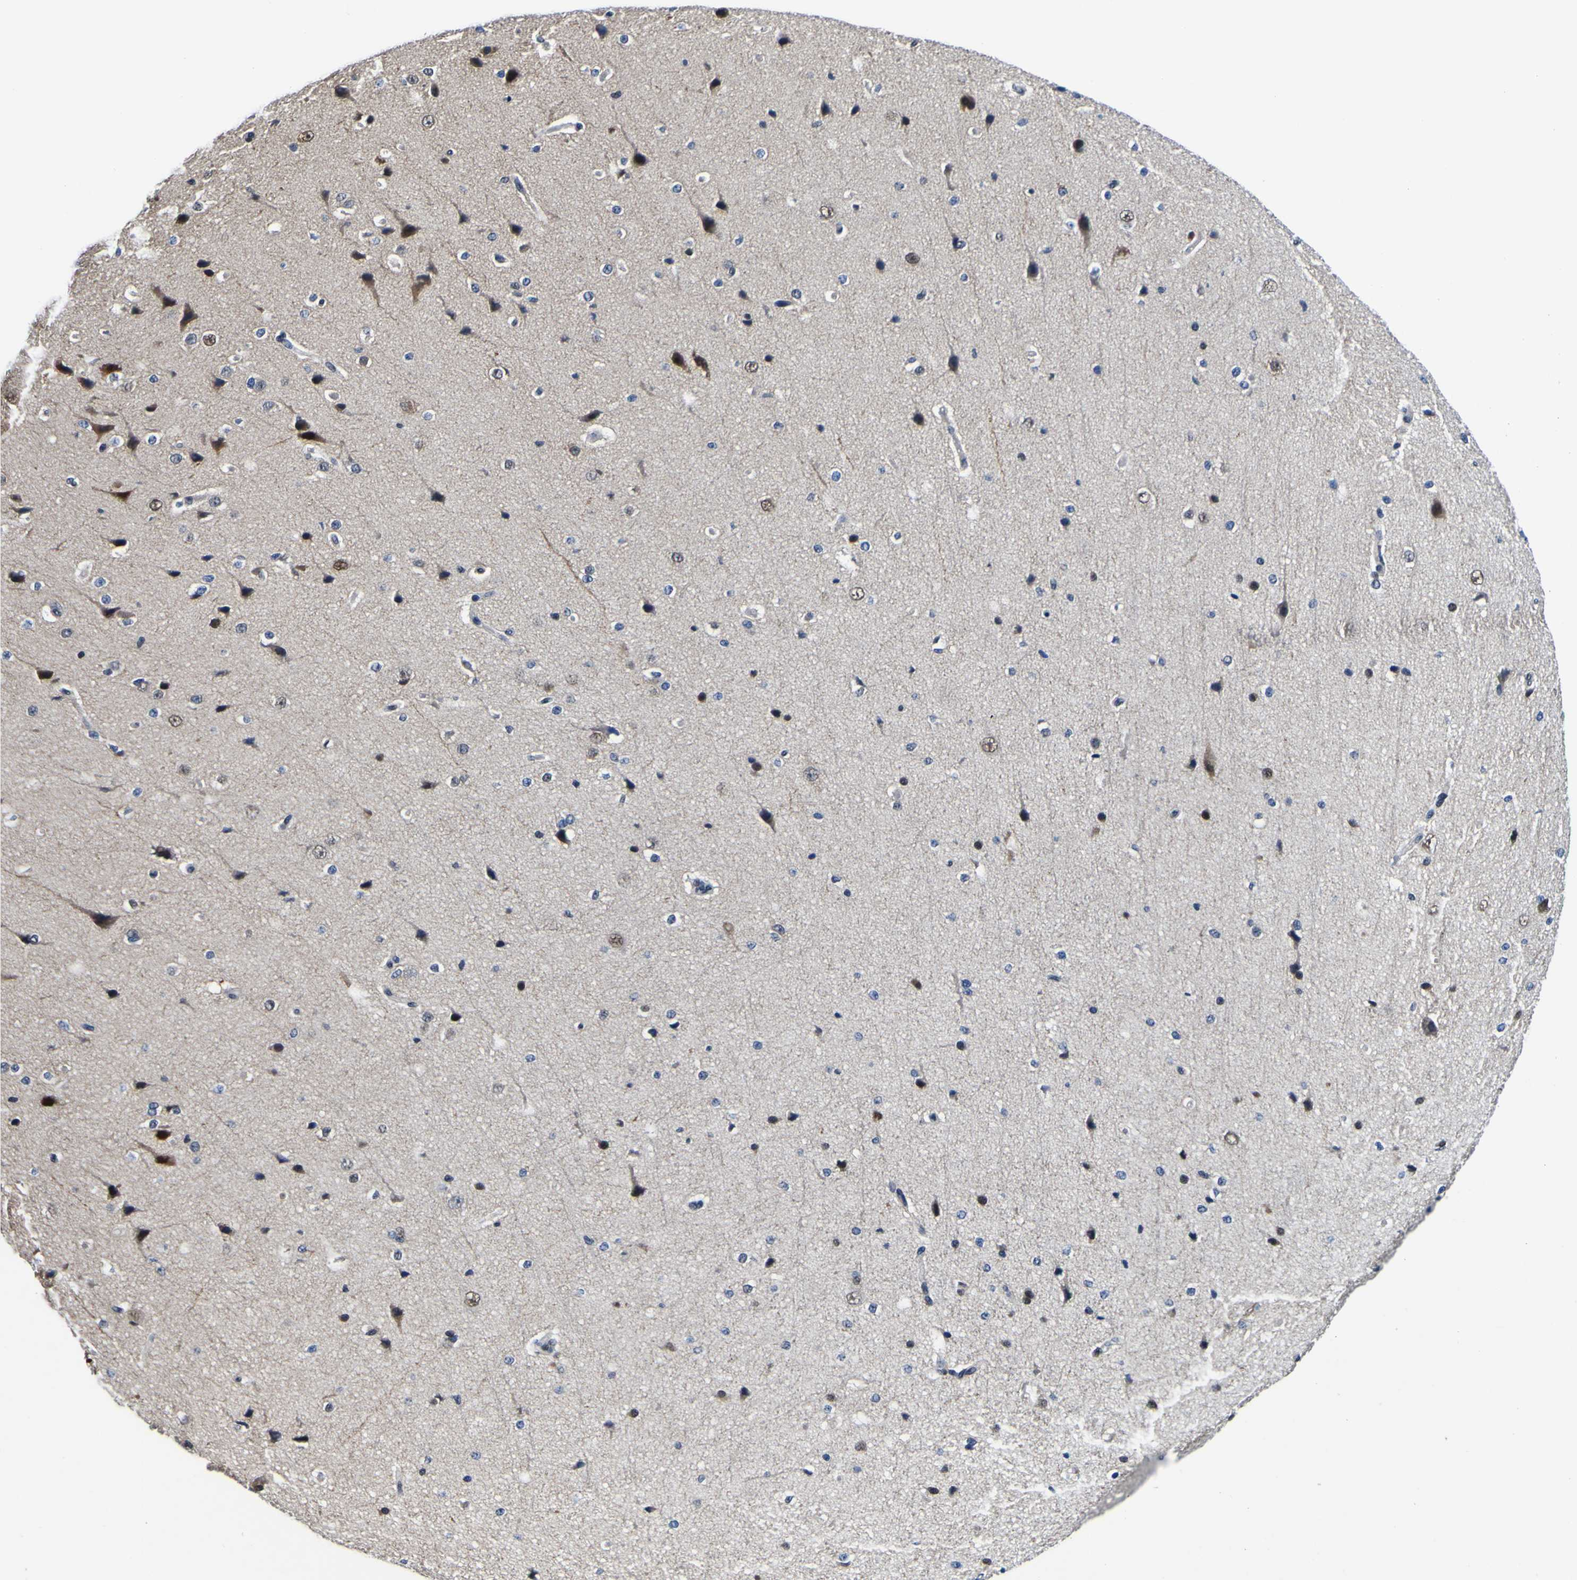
{"staining": {"intensity": "negative", "quantity": "none", "location": "none"}, "tissue": "cerebral cortex", "cell_type": "Endothelial cells", "image_type": "normal", "snomed": [{"axis": "morphology", "description": "Normal tissue, NOS"}, {"axis": "morphology", "description": "Developmental malformation"}, {"axis": "topography", "description": "Cerebral cortex"}], "caption": "Endothelial cells are negative for protein expression in benign human cerebral cortex. (Brightfield microscopy of DAB IHC at high magnification).", "gene": "CUL4B", "patient": {"sex": "female", "age": 30}}